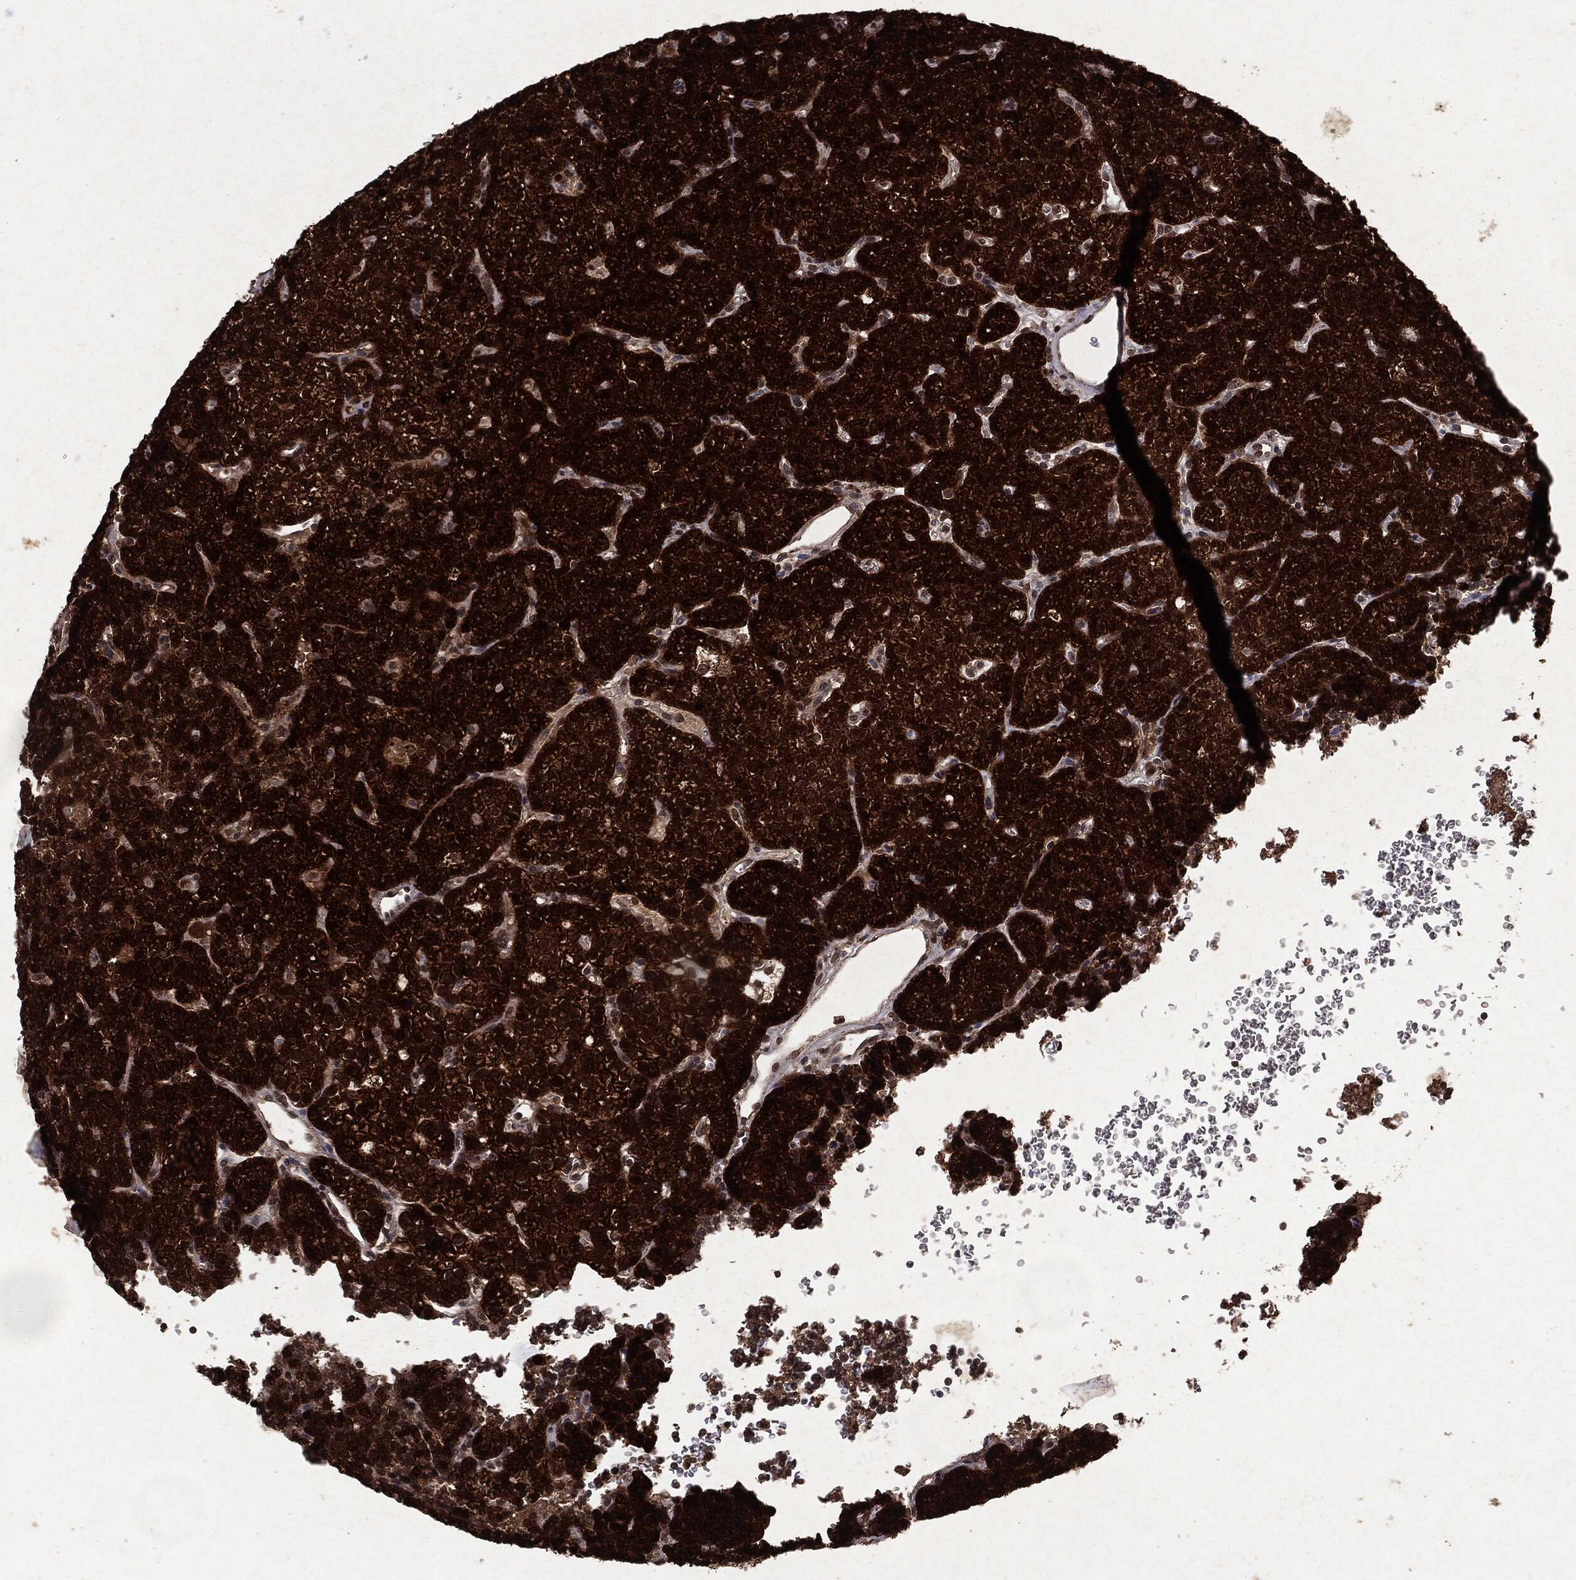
{"staining": {"intensity": "strong", "quantity": ">75%", "location": "cytoplasmic/membranous"}, "tissue": "parathyroid gland", "cell_type": "Glandular cells", "image_type": "normal", "snomed": [{"axis": "morphology", "description": "Normal tissue, NOS"}, {"axis": "topography", "description": "Parathyroid gland"}], "caption": "Glandular cells demonstrate strong cytoplasmic/membranous positivity in about >75% of cells in normal parathyroid gland.", "gene": "PEBP1", "patient": {"sex": "female", "age": 42}}